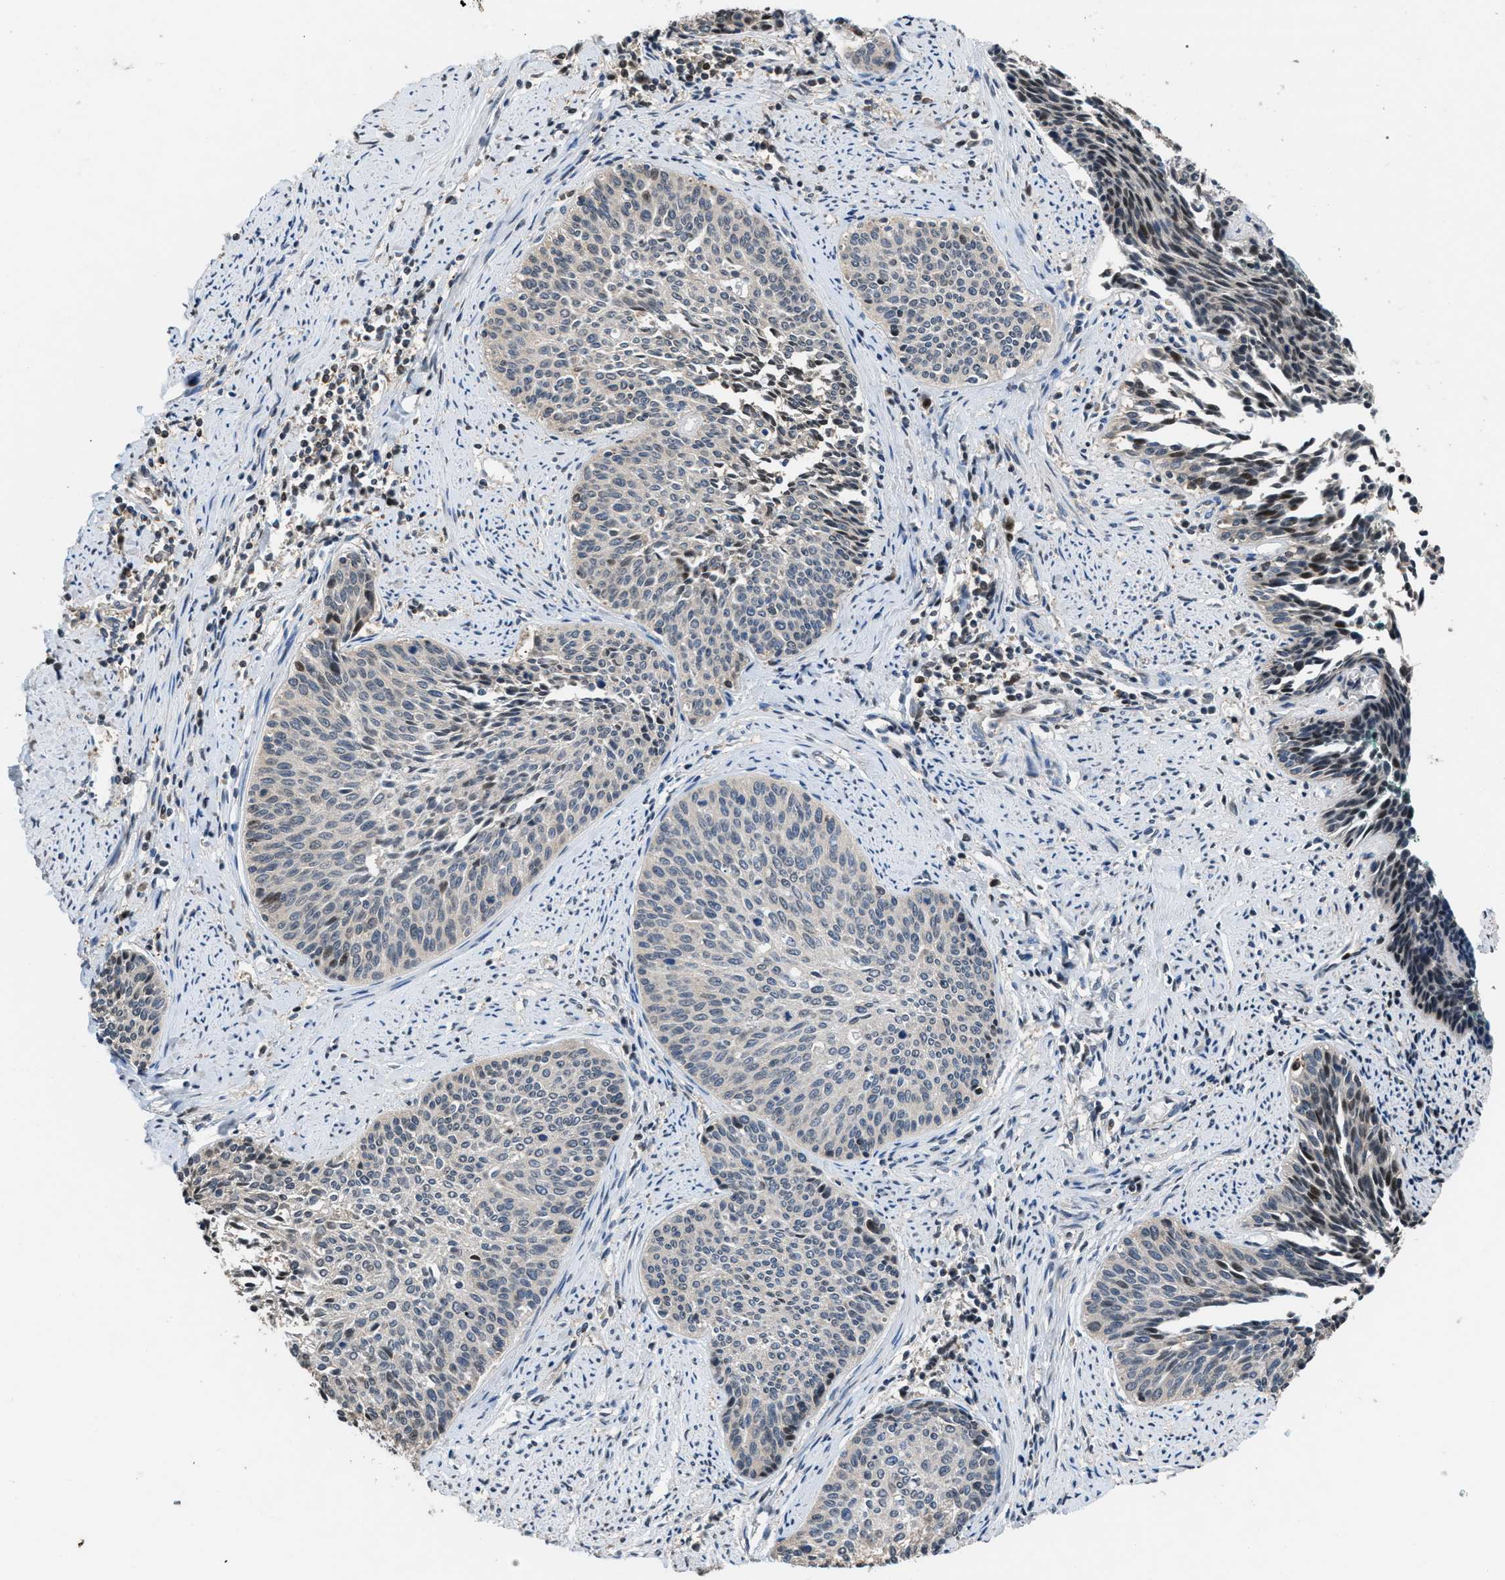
{"staining": {"intensity": "weak", "quantity": "<25%", "location": "nuclear"}, "tissue": "cervical cancer", "cell_type": "Tumor cells", "image_type": "cancer", "snomed": [{"axis": "morphology", "description": "Squamous cell carcinoma, NOS"}, {"axis": "topography", "description": "Cervix"}], "caption": "Squamous cell carcinoma (cervical) stained for a protein using immunohistochemistry displays no expression tumor cells.", "gene": "CTBS", "patient": {"sex": "female", "age": 55}}